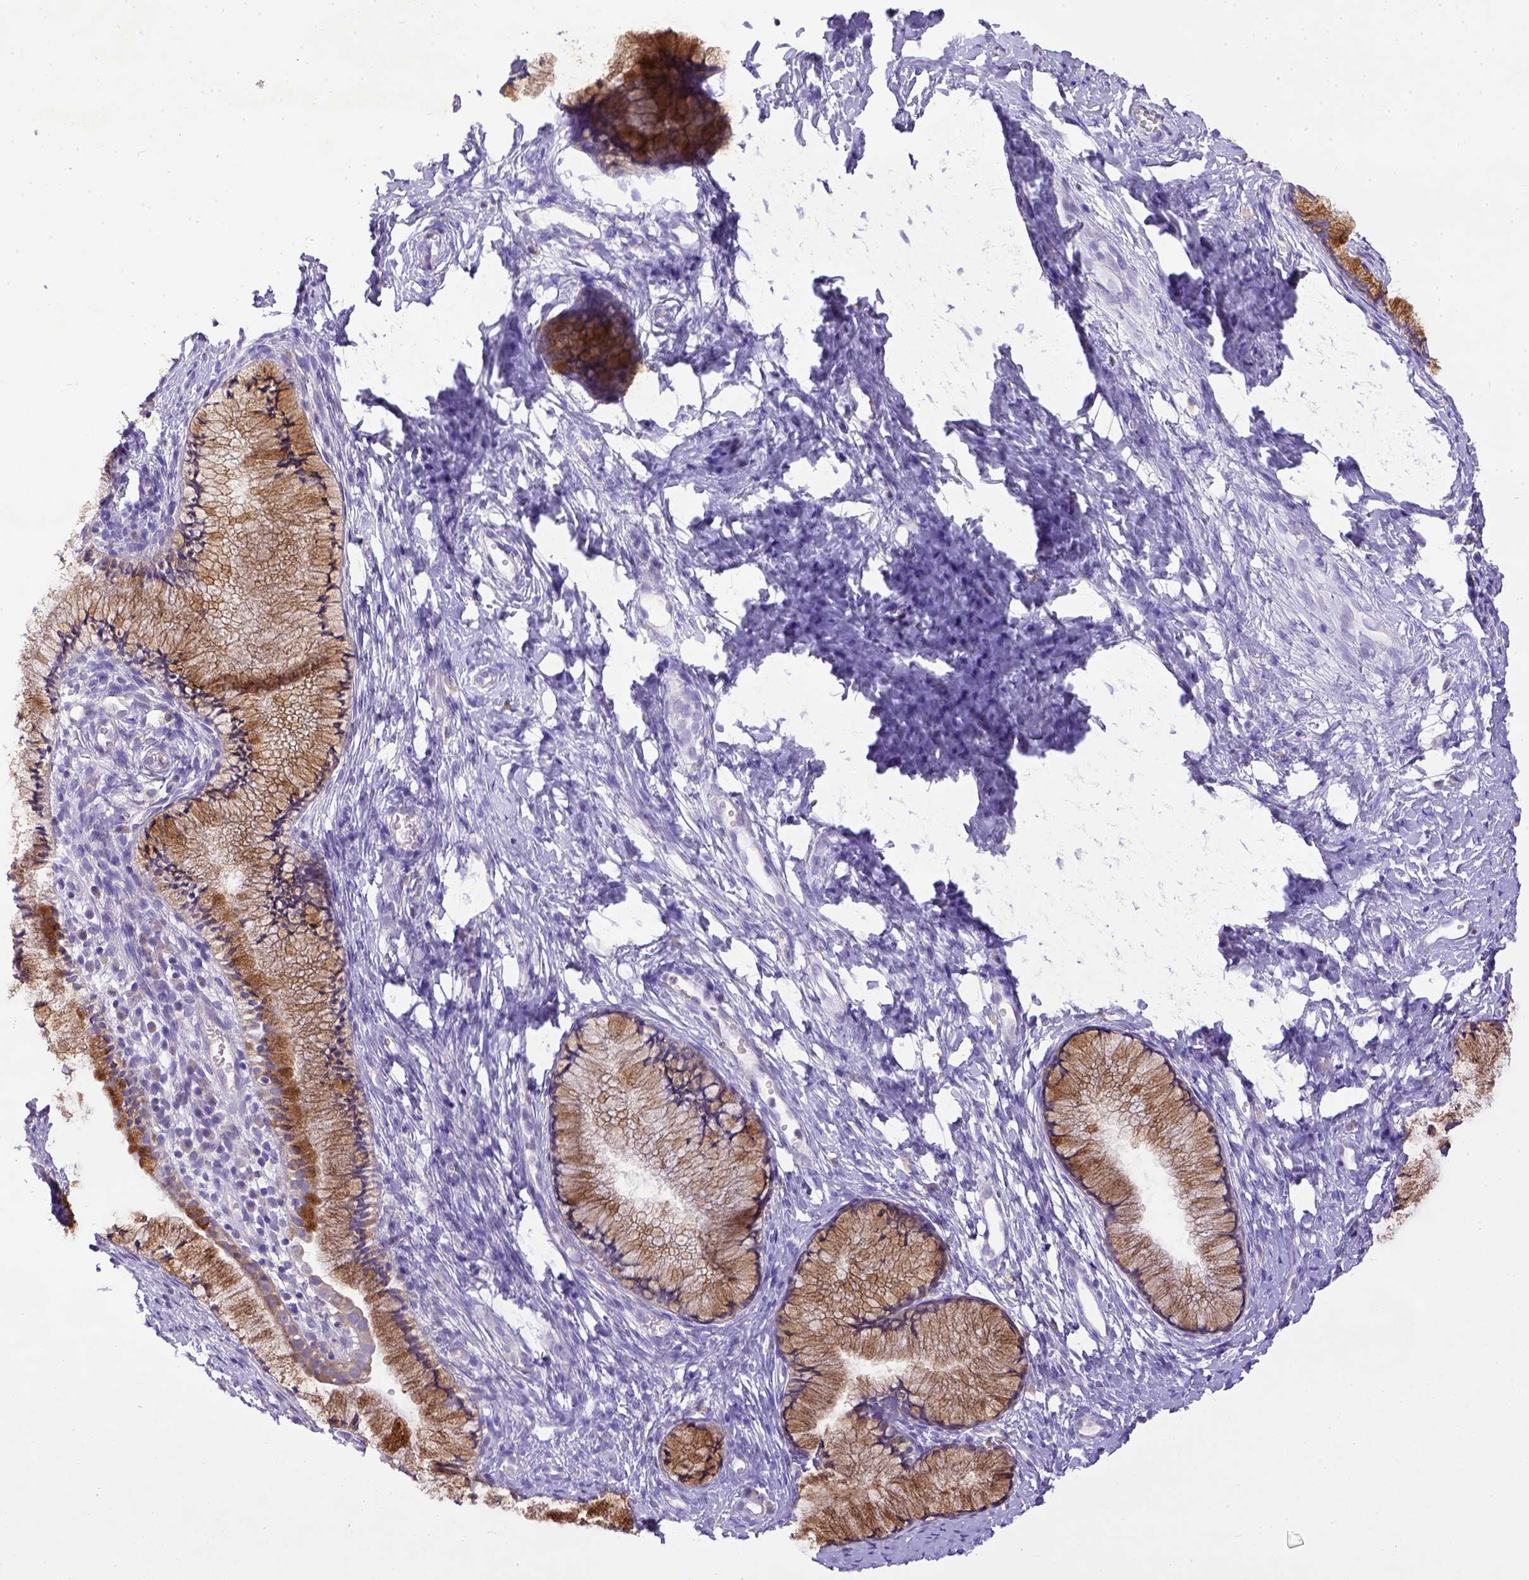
{"staining": {"intensity": "moderate", "quantity": ">75%", "location": "cytoplasmic/membranous"}, "tissue": "cervix", "cell_type": "Glandular cells", "image_type": "normal", "snomed": [{"axis": "morphology", "description": "Normal tissue, NOS"}, {"axis": "topography", "description": "Cervix"}], "caption": "A brown stain labels moderate cytoplasmic/membranous positivity of a protein in glandular cells of normal human cervix. (IHC, brightfield microscopy, high magnification).", "gene": "CD40", "patient": {"sex": "female", "age": 40}}